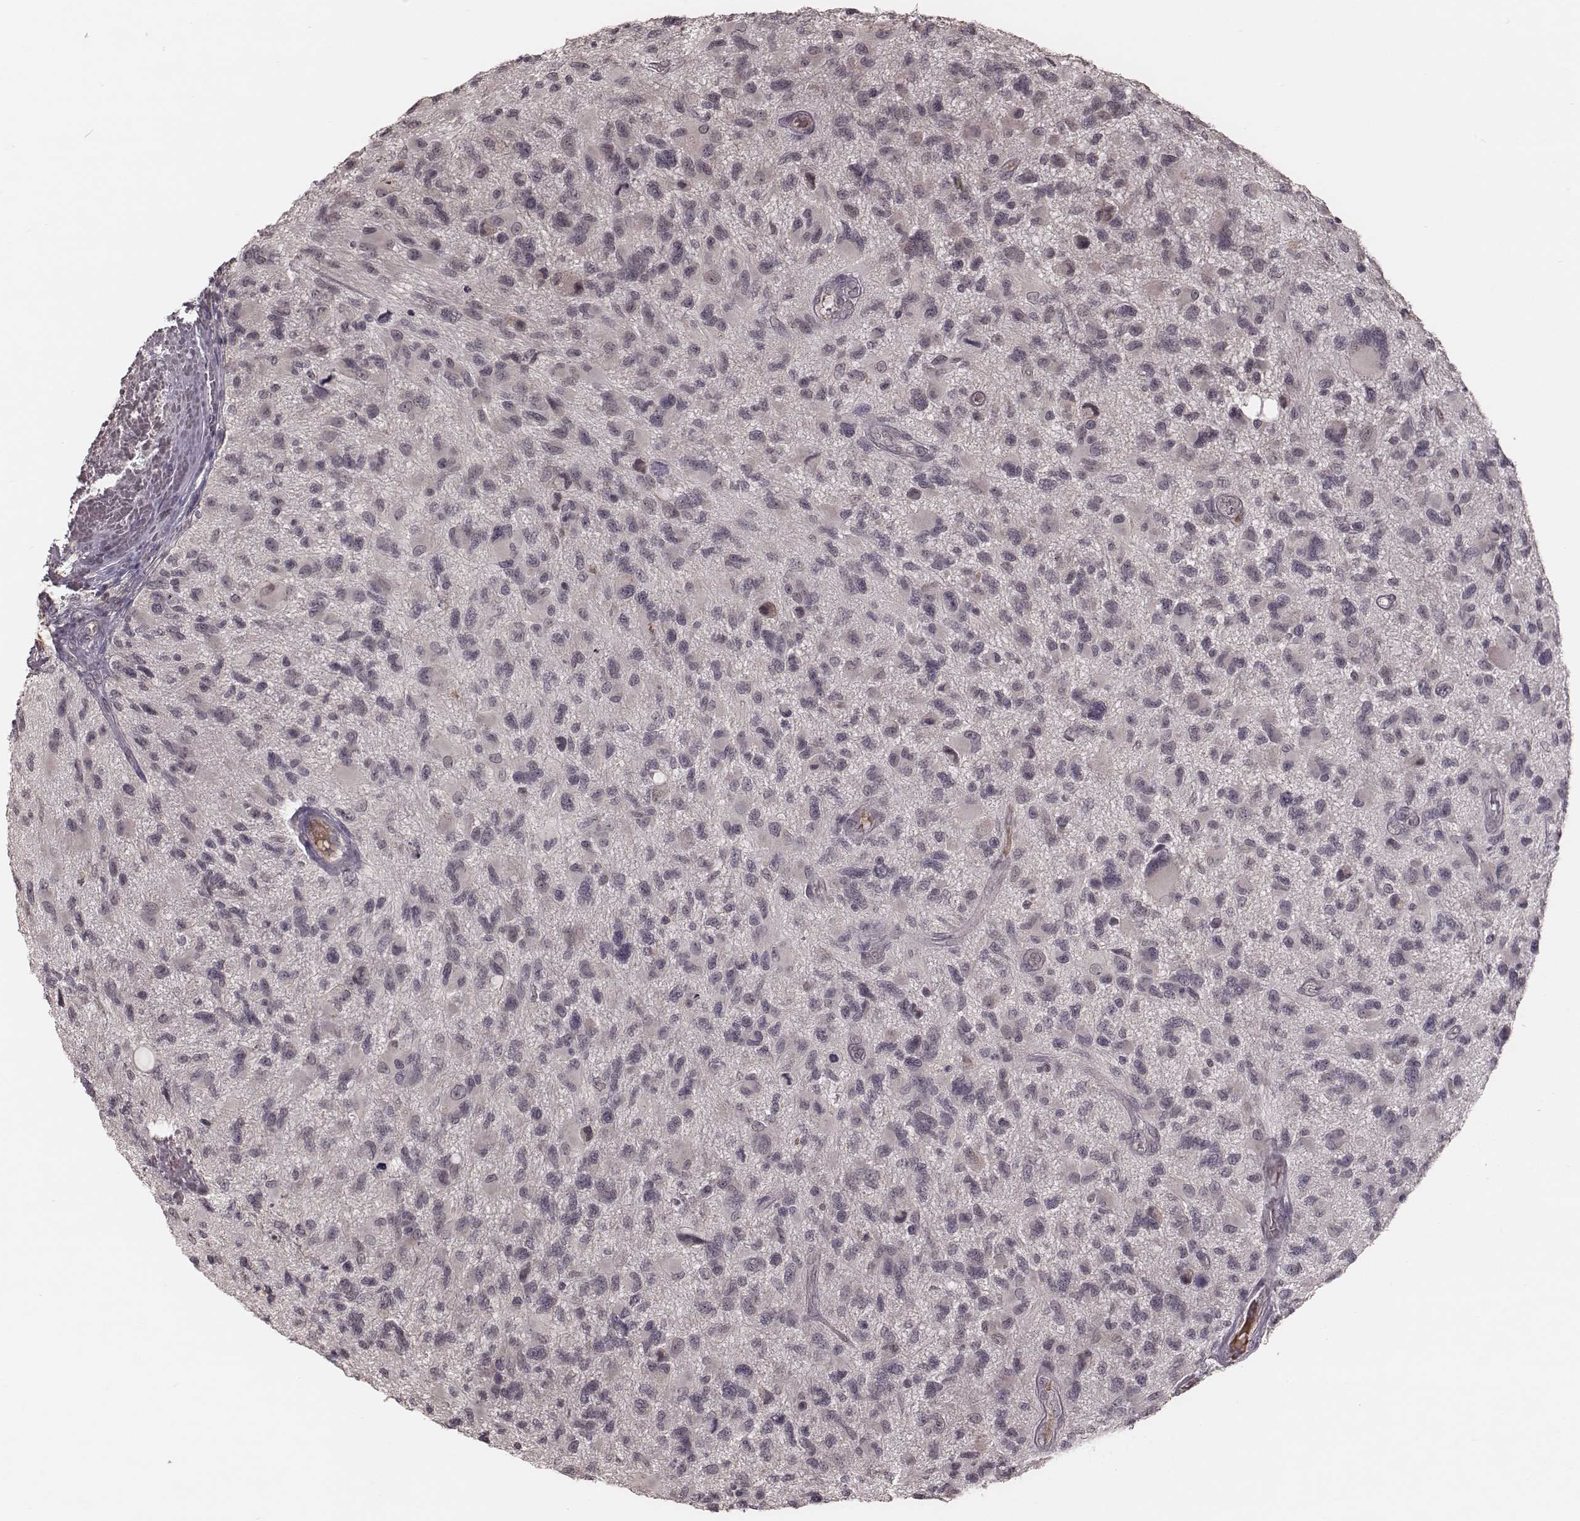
{"staining": {"intensity": "negative", "quantity": "none", "location": "none"}, "tissue": "glioma", "cell_type": "Tumor cells", "image_type": "cancer", "snomed": [{"axis": "morphology", "description": "Glioma, malignant, NOS"}, {"axis": "morphology", "description": "Glioma, malignant, High grade"}, {"axis": "topography", "description": "Brain"}], "caption": "This photomicrograph is of glioma stained with immunohistochemistry to label a protein in brown with the nuclei are counter-stained blue. There is no staining in tumor cells. Brightfield microscopy of immunohistochemistry stained with DAB (3,3'-diaminobenzidine) (brown) and hematoxylin (blue), captured at high magnification.", "gene": "IL5", "patient": {"sex": "female", "age": 71}}